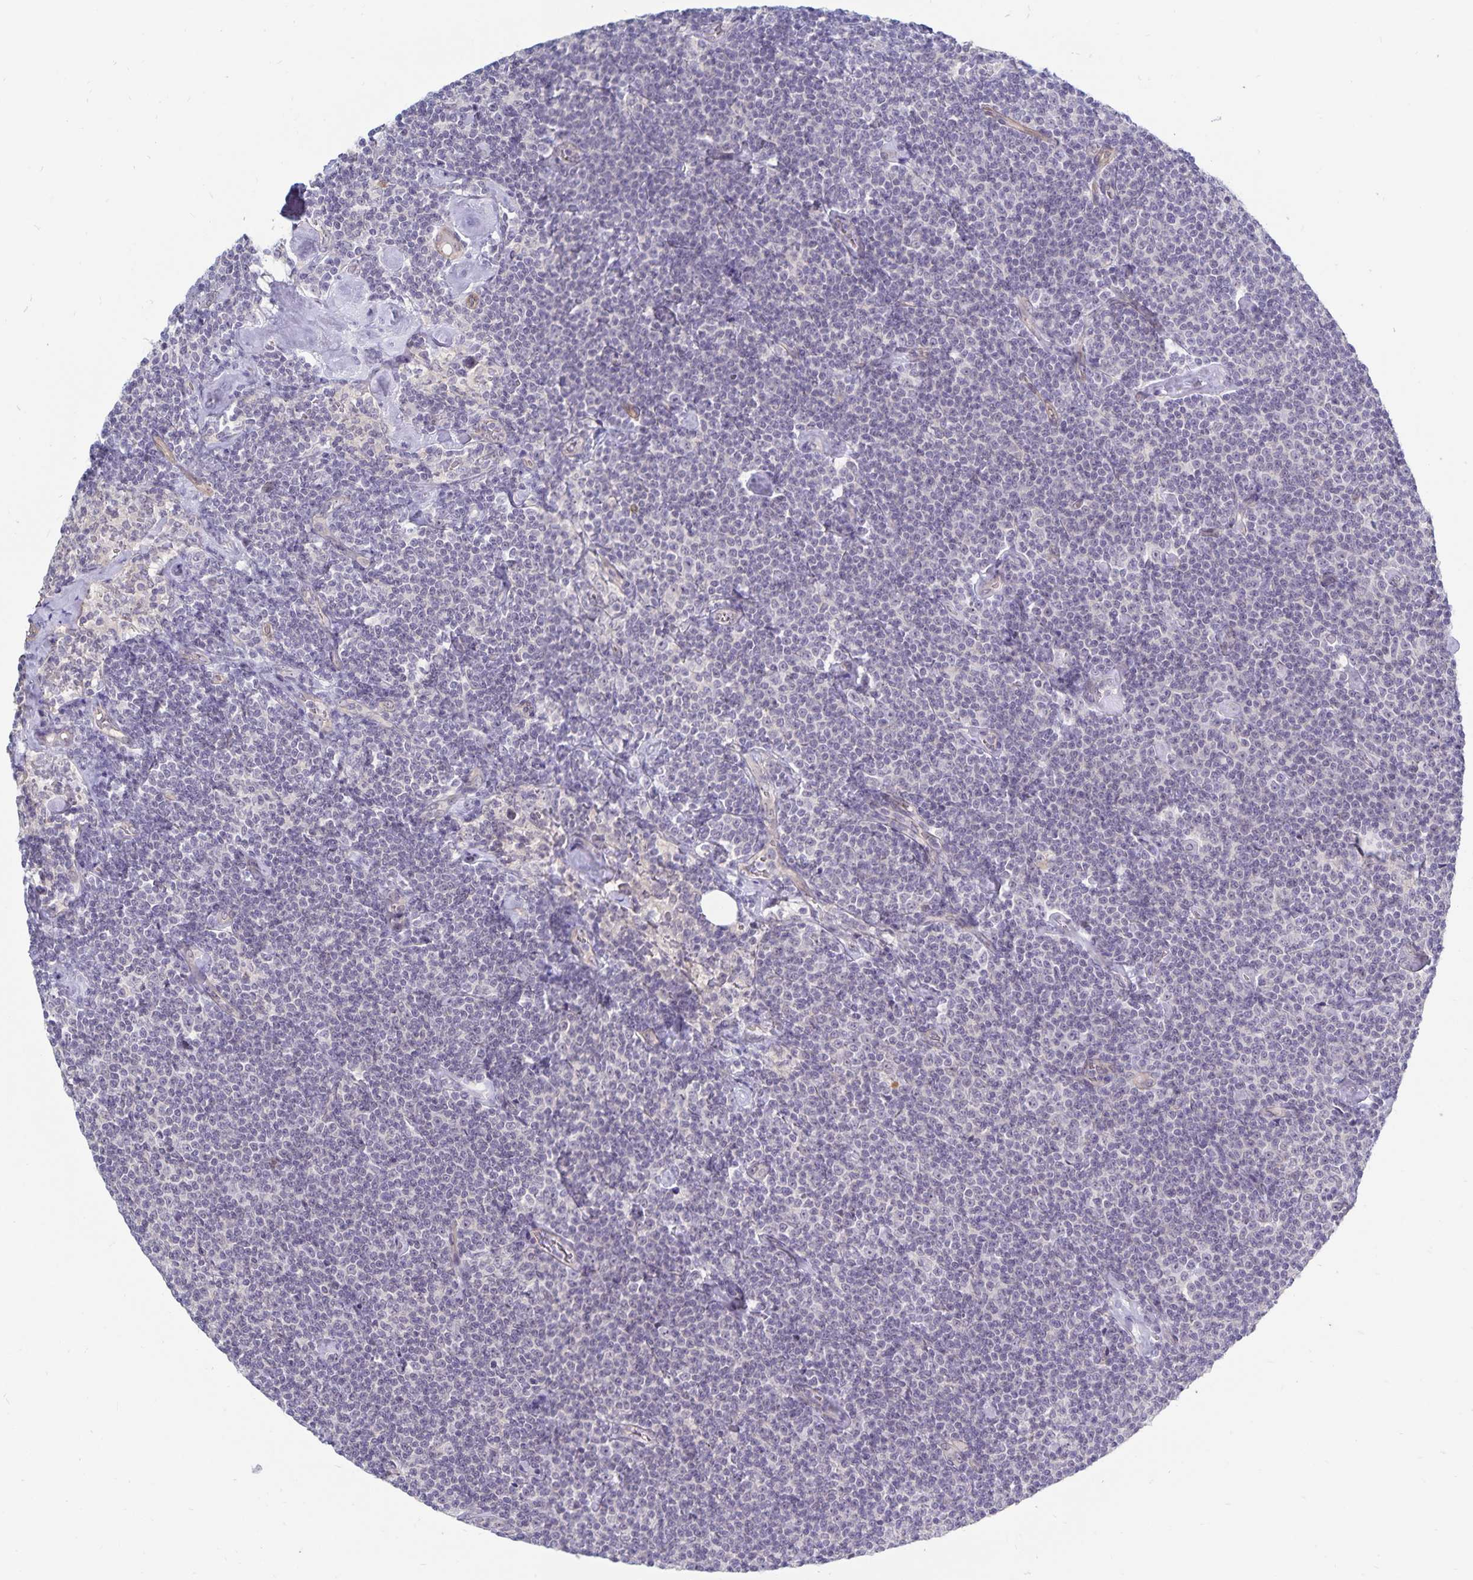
{"staining": {"intensity": "negative", "quantity": "none", "location": "none"}, "tissue": "lymphoma", "cell_type": "Tumor cells", "image_type": "cancer", "snomed": [{"axis": "morphology", "description": "Malignant lymphoma, non-Hodgkin's type, Low grade"}, {"axis": "topography", "description": "Lymph node"}], "caption": "High power microscopy micrograph of an immunohistochemistry image of lymphoma, revealing no significant staining in tumor cells.", "gene": "CDKN2B", "patient": {"sex": "male", "age": 81}}